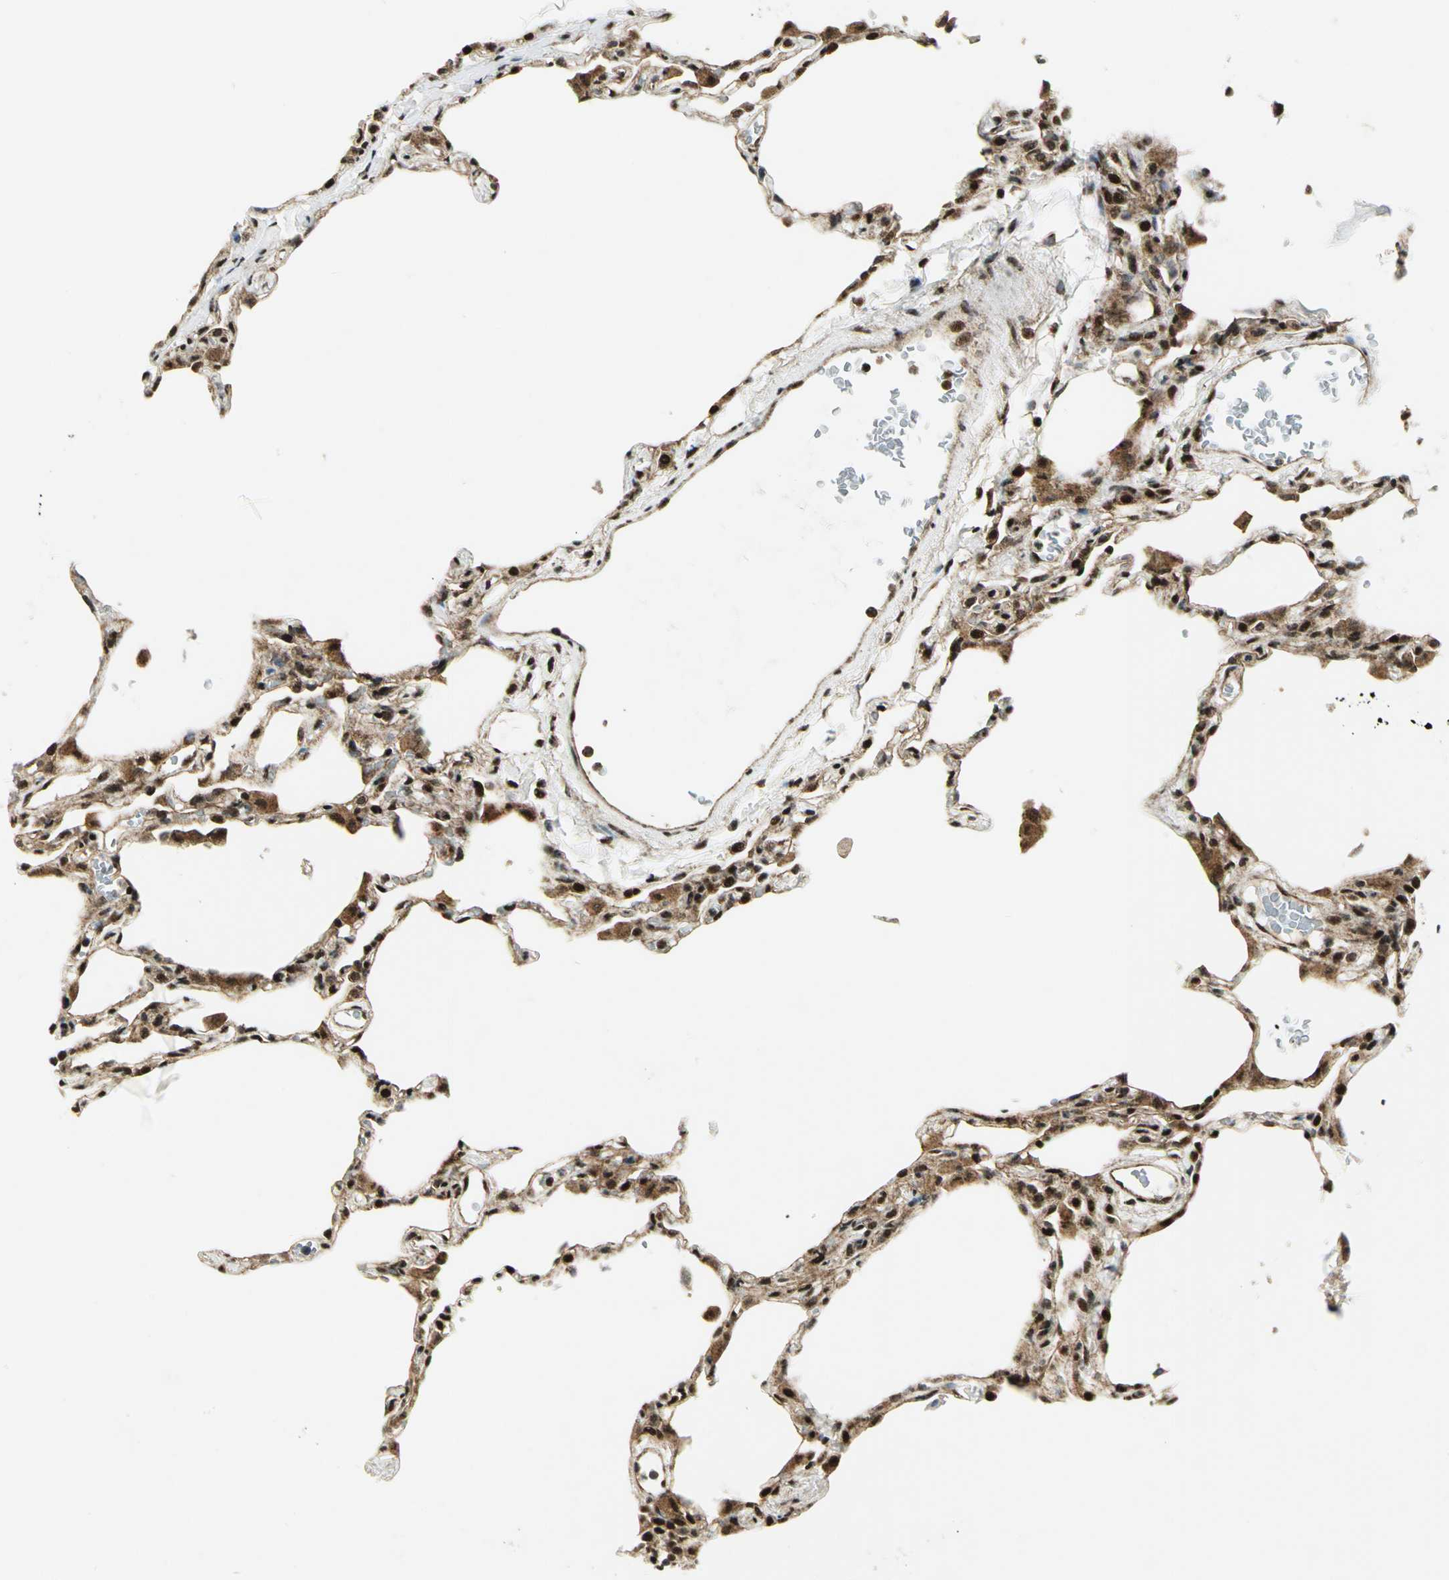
{"staining": {"intensity": "strong", "quantity": ">75%", "location": "nuclear"}, "tissue": "lung", "cell_type": "Alveolar cells", "image_type": "normal", "snomed": [{"axis": "morphology", "description": "Normal tissue, NOS"}, {"axis": "topography", "description": "Lung"}], "caption": "Normal lung shows strong nuclear positivity in about >75% of alveolar cells, visualized by immunohistochemistry.", "gene": "COPS5", "patient": {"sex": "female", "age": 49}}